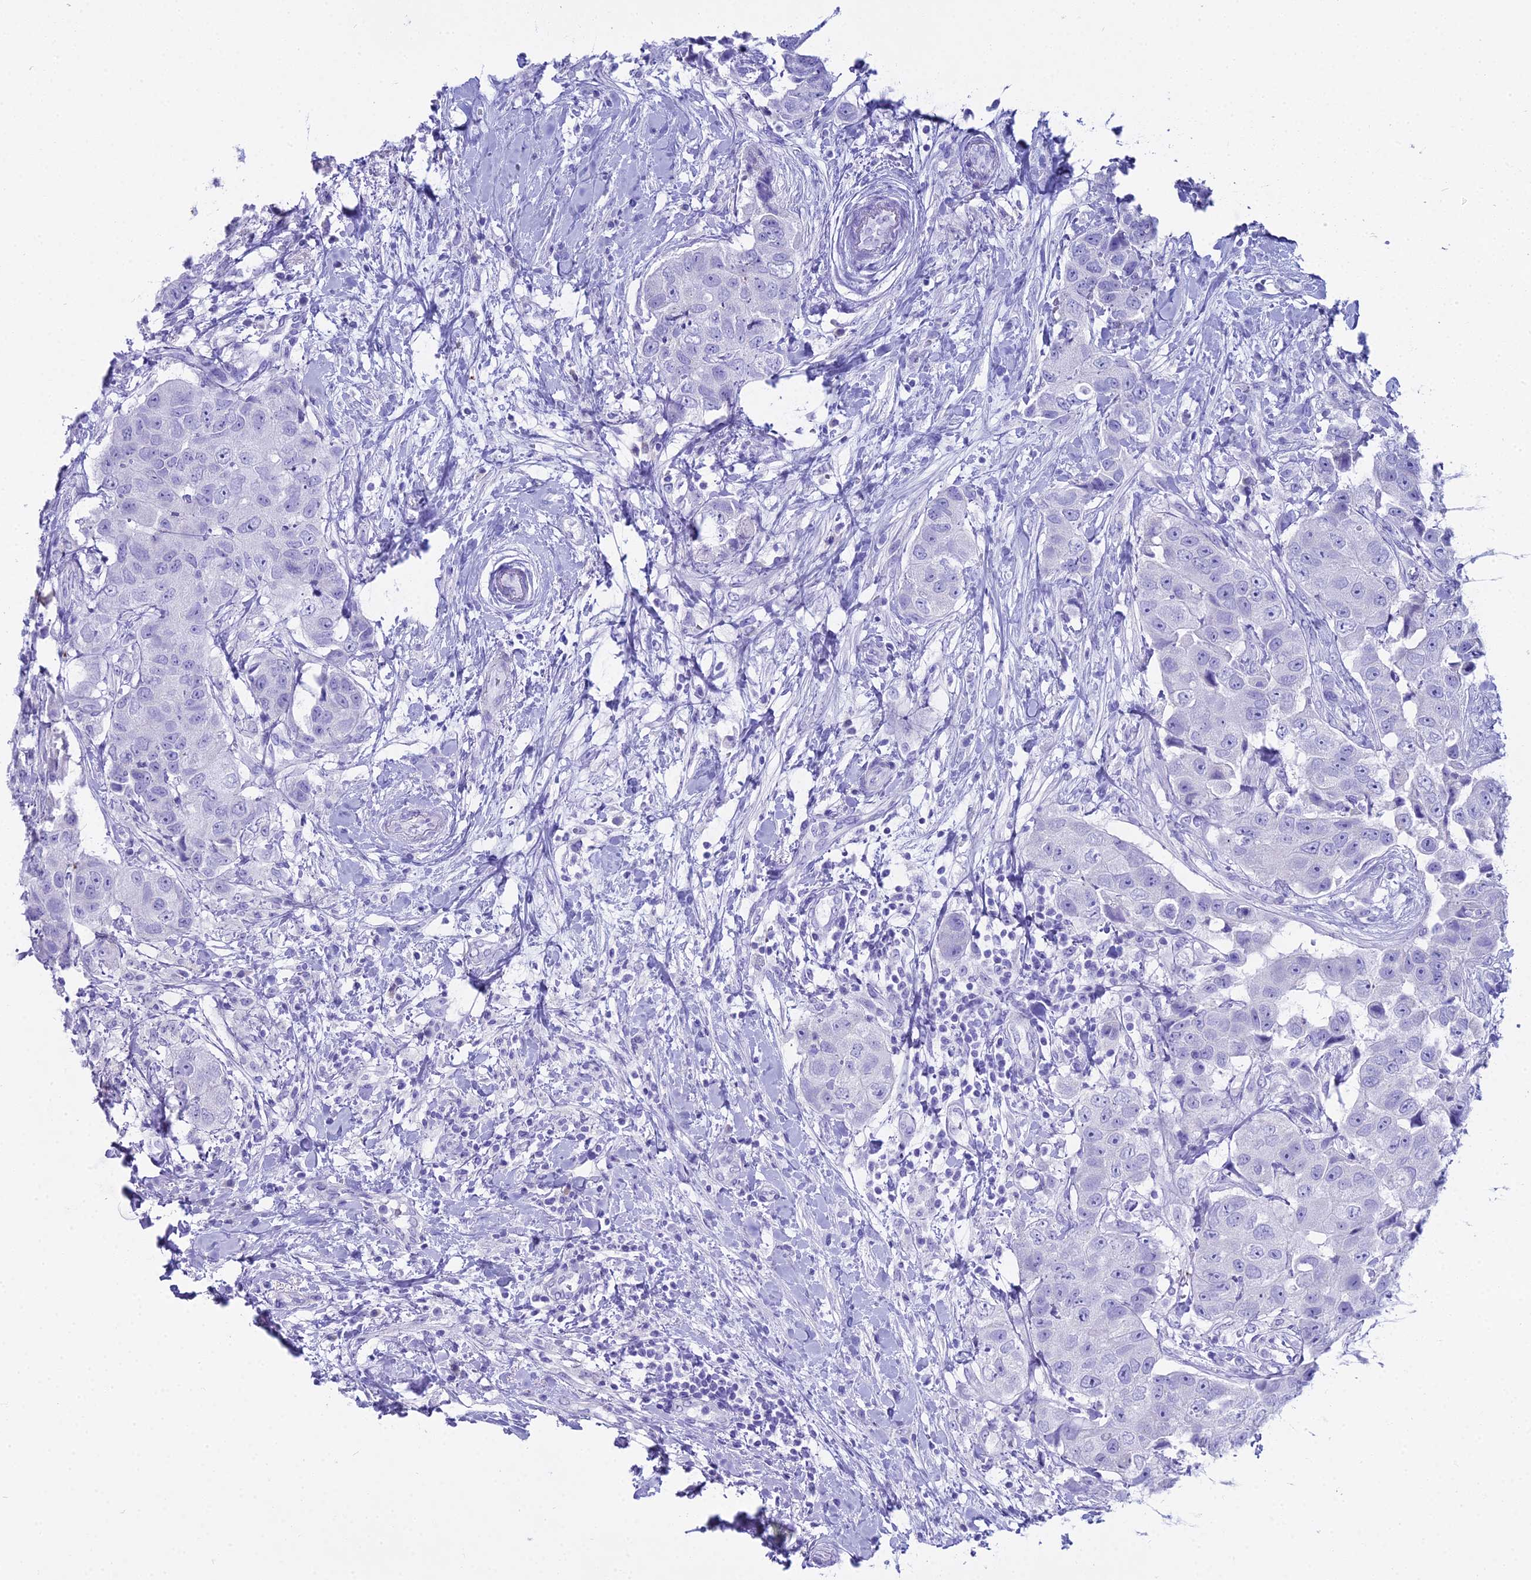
{"staining": {"intensity": "negative", "quantity": "none", "location": "none"}, "tissue": "breast cancer", "cell_type": "Tumor cells", "image_type": "cancer", "snomed": [{"axis": "morphology", "description": "Normal tissue, NOS"}, {"axis": "morphology", "description": "Duct carcinoma"}, {"axis": "topography", "description": "Breast"}], "caption": "A photomicrograph of breast cancer (invasive ductal carcinoma) stained for a protein shows no brown staining in tumor cells. (DAB (3,3'-diaminobenzidine) IHC with hematoxylin counter stain).", "gene": "CGB2", "patient": {"sex": "female", "age": 62}}